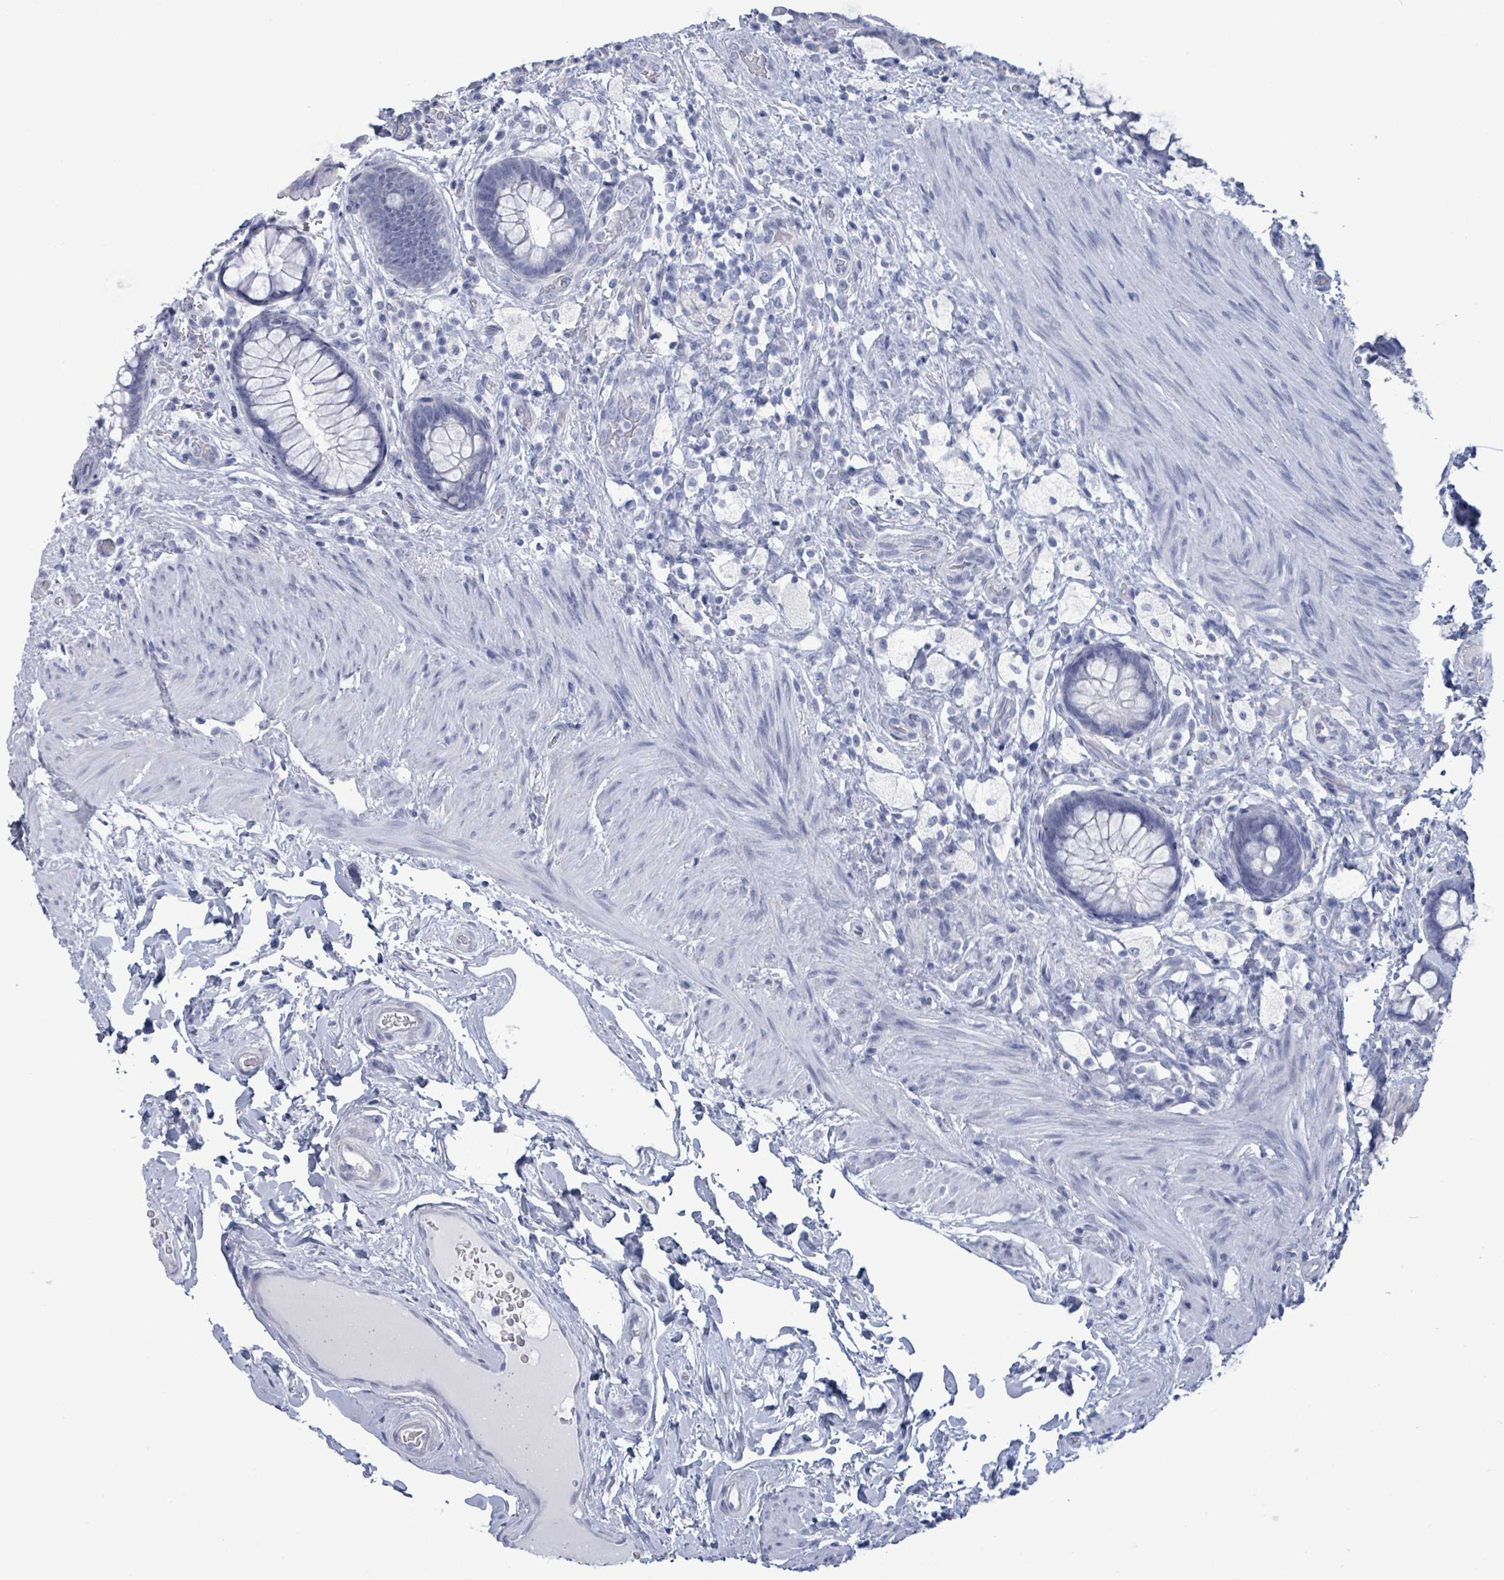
{"staining": {"intensity": "negative", "quantity": "none", "location": "none"}, "tissue": "rectum", "cell_type": "Glandular cells", "image_type": "normal", "snomed": [{"axis": "morphology", "description": "Normal tissue, NOS"}, {"axis": "topography", "description": "Rectum"}, {"axis": "topography", "description": "Peripheral nerve tissue"}], "caption": "The image demonstrates no staining of glandular cells in benign rectum.", "gene": "NKX2", "patient": {"sex": "female", "age": 69}}